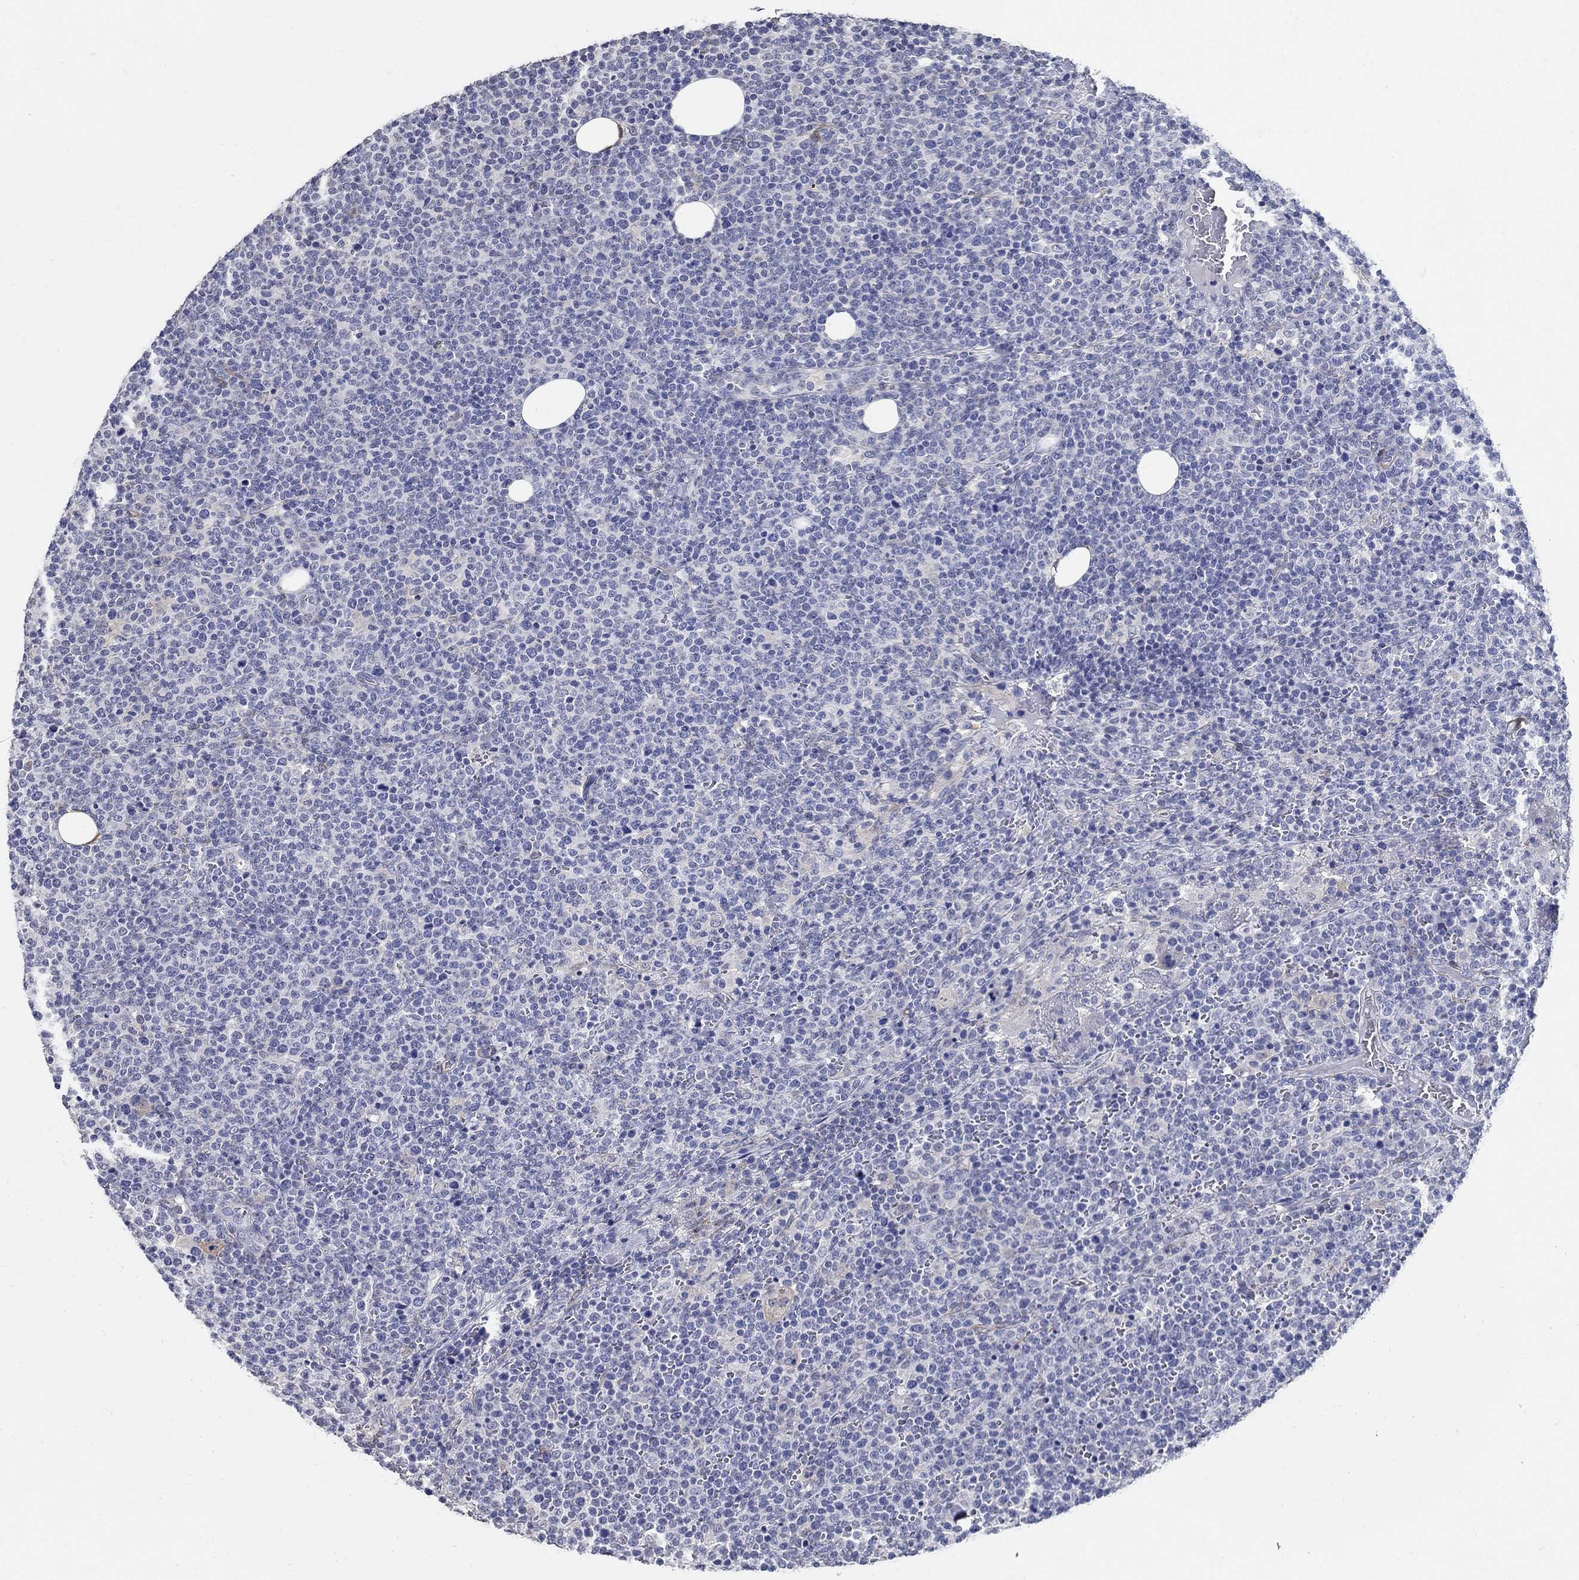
{"staining": {"intensity": "negative", "quantity": "none", "location": "none"}, "tissue": "lymphoma", "cell_type": "Tumor cells", "image_type": "cancer", "snomed": [{"axis": "morphology", "description": "Malignant lymphoma, non-Hodgkin's type, High grade"}, {"axis": "topography", "description": "Lymph node"}], "caption": "This is an immunohistochemistry (IHC) micrograph of high-grade malignant lymphoma, non-Hodgkin's type. There is no staining in tumor cells.", "gene": "PDE1B", "patient": {"sex": "male", "age": 61}}